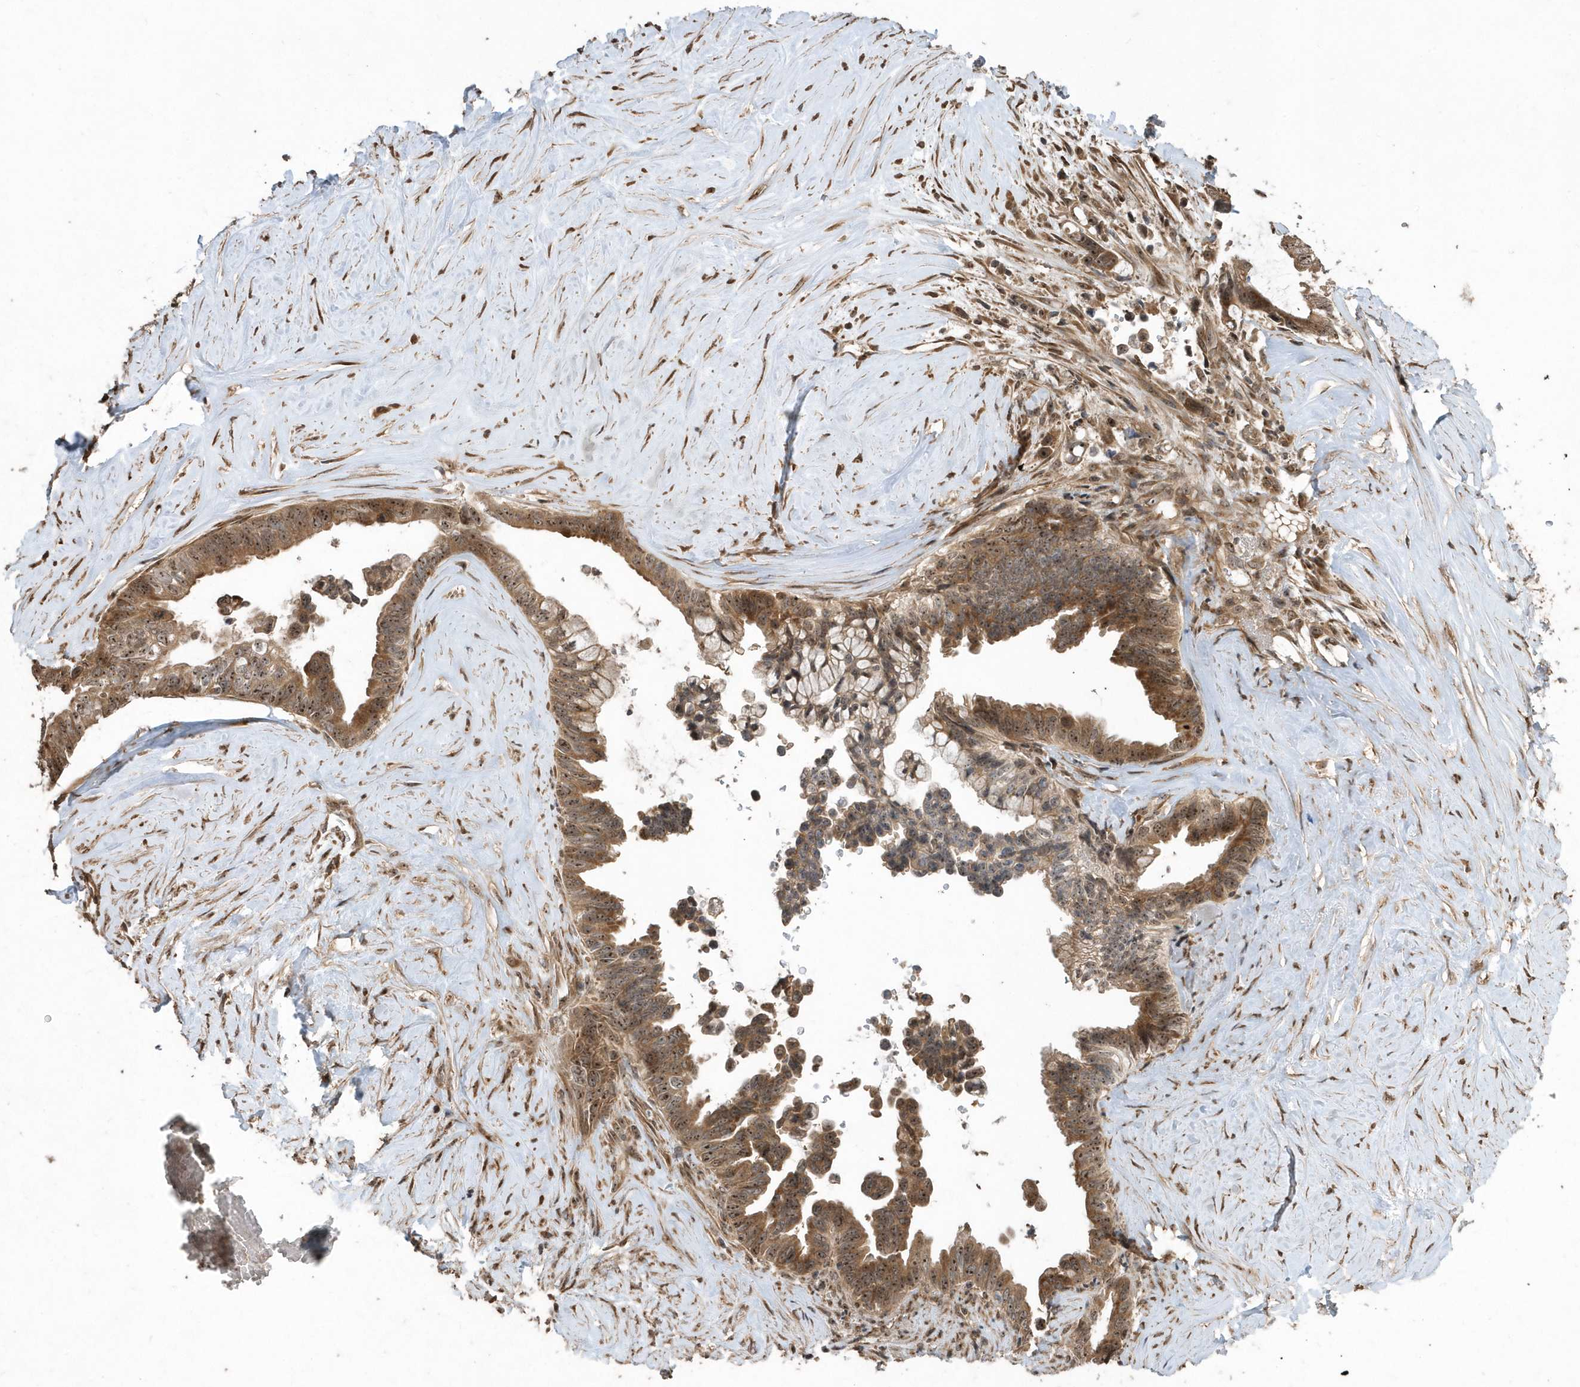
{"staining": {"intensity": "moderate", "quantity": ">75%", "location": "cytoplasmic/membranous,nuclear"}, "tissue": "pancreatic cancer", "cell_type": "Tumor cells", "image_type": "cancer", "snomed": [{"axis": "morphology", "description": "Adenocarcinoma, NOS"}, {"axis": "topography", "description": "Pancreas"}], "caption": "The photomicrograph exhibits immunohistochemical staining of pancreatic cancer. There is moderate cytoplasmic/membranous and nuclear staining is identified in about >75% of tumor cells.", "gene": "WASHC5", "patient": {"sex": "female", "age": 72}}